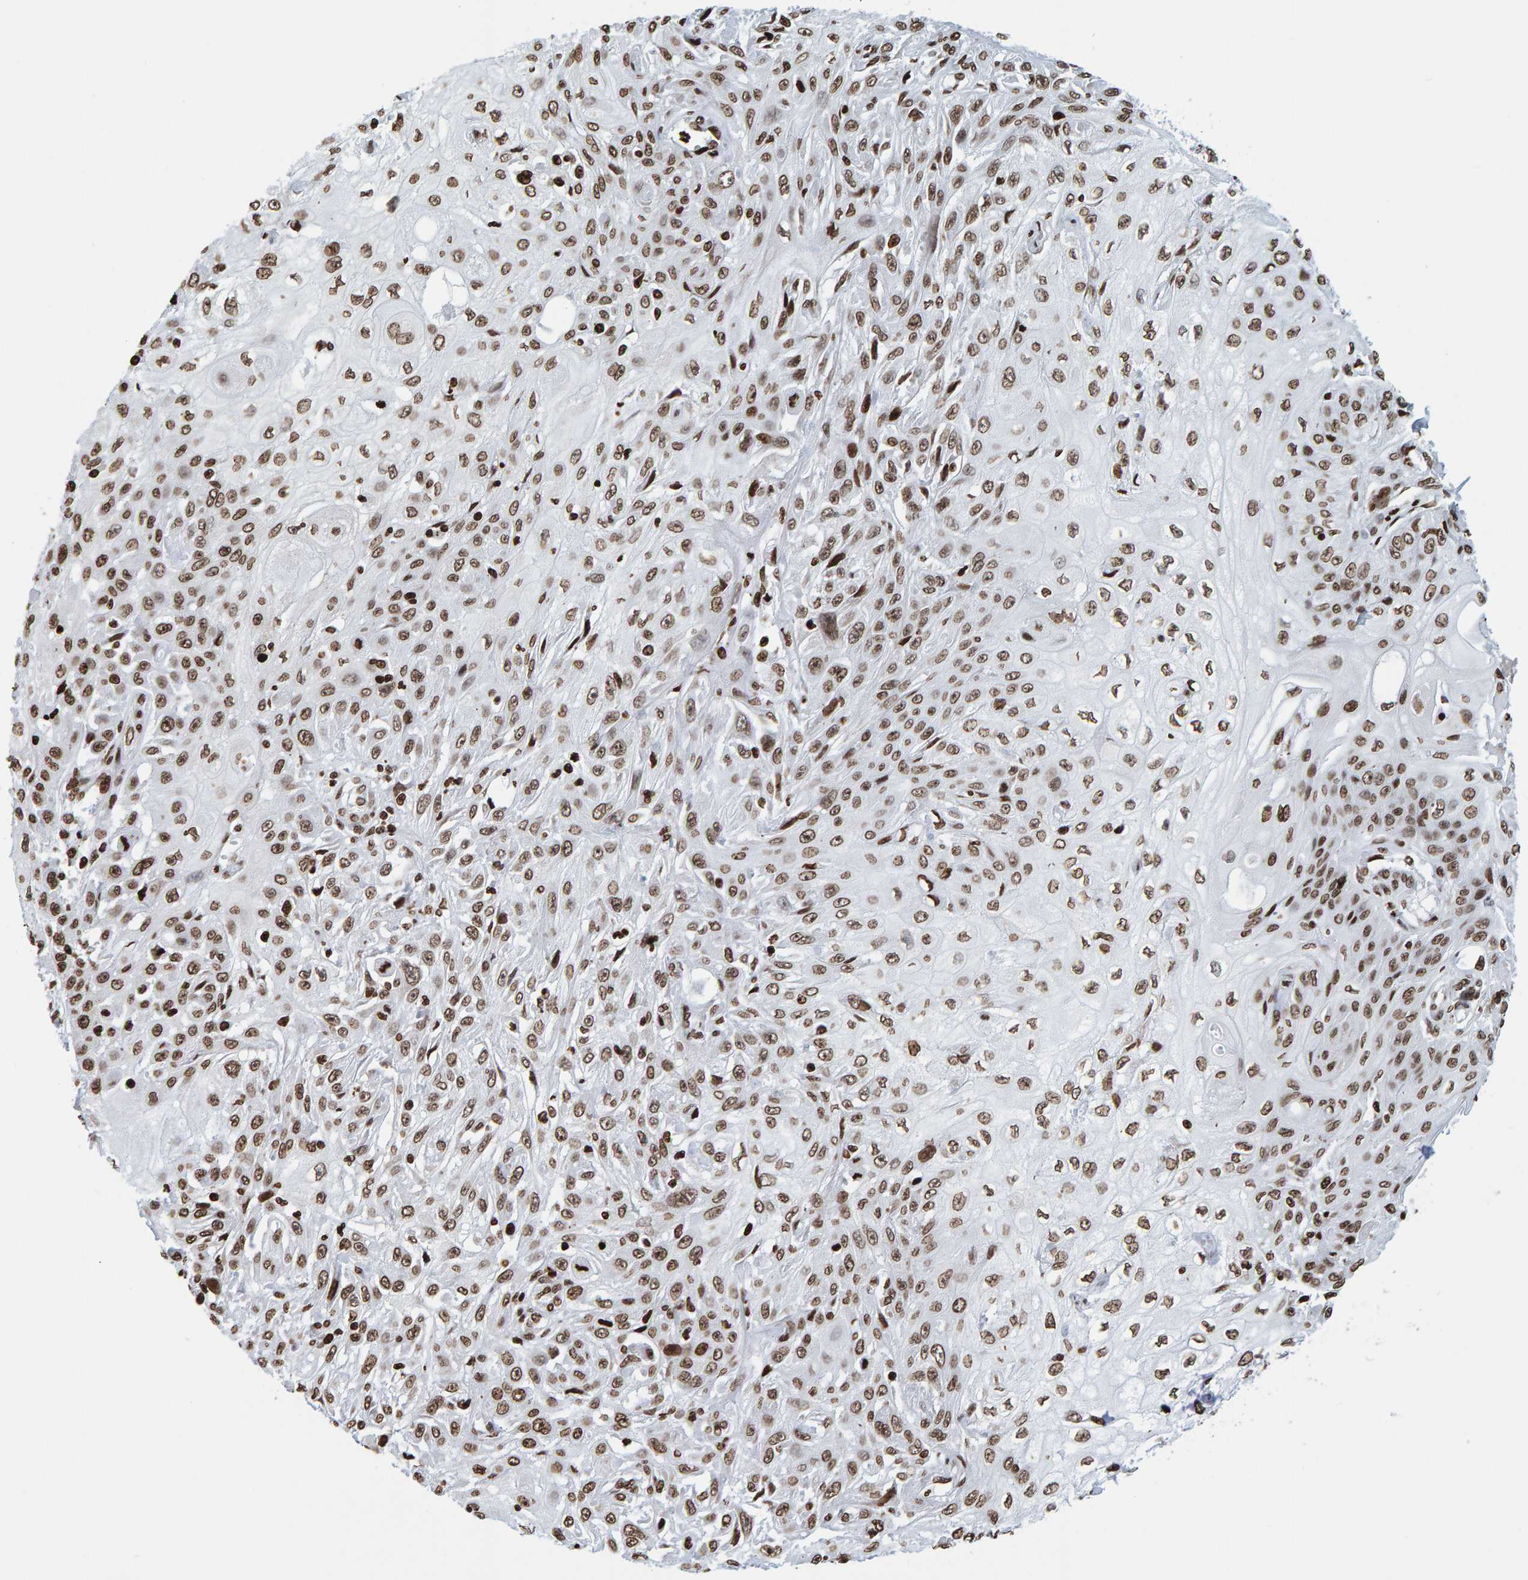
{"staining": {"intensity": "strong", "quantity": ">75%", "location": "cytoplasmic/membranous,nuclear"}, "tissue": "skin cancer", "cell_type": "Tumor cells", "image_type": "cancer", "snomed": [{"axis": "morphology", "description": "Squamous cell carcinoma, NOS"}, {"axis": "morphology", "description": "Squamous cell carcinoma, metastatic, NOS"}, {"axis": "topography", "description": "Skin"}, {"axis": "topography", "description": "Lymph node"}], "caption": "Strong cytoplasmic/membranous and nuclear expression for a protein is appreciated in about >75% of tumor cells of skin cancer using immunohistochemistry (IHC).", "gene": "BRF2", "patient": {"sex": "male", "age": 75}}